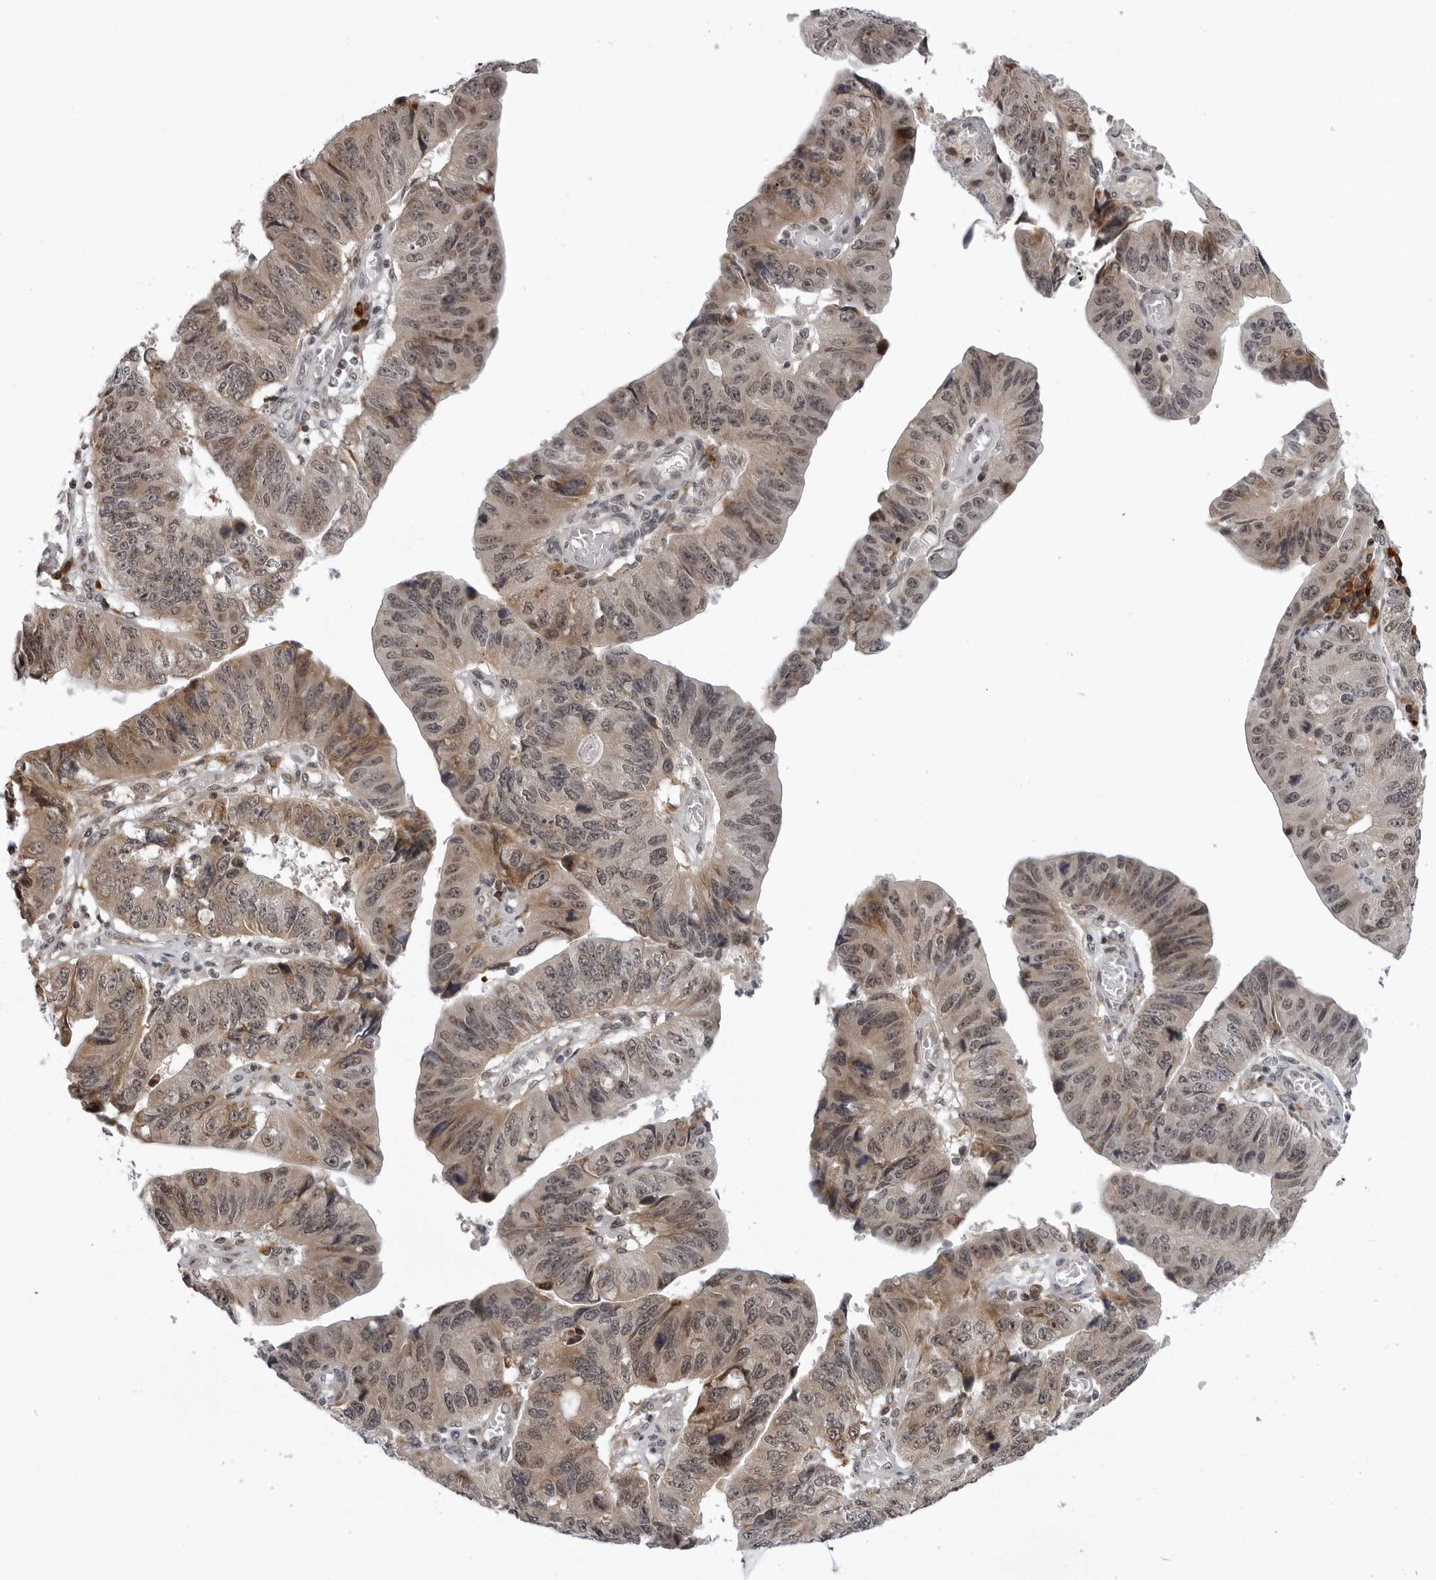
{"staining": {"intensity": "moderate", "quantity": ">75%", "location": "cytoplasmic/membranous"}, "tissue": "stomach cancer", "cell_type": "Tumor cells", "image_type": "cancer", "snomed": [{"axis": "morphology", "description": "Adenocarcinoma, NOS"}, {"axis": "topography", "description": "Stomach"}], "caption": "Stomach cancer stained for a protein displays moderate cytoplasmic/membranous positivity in tumor cells.", "gene": "GCSAML", "patient": {"sex": "male", "age": 59}}